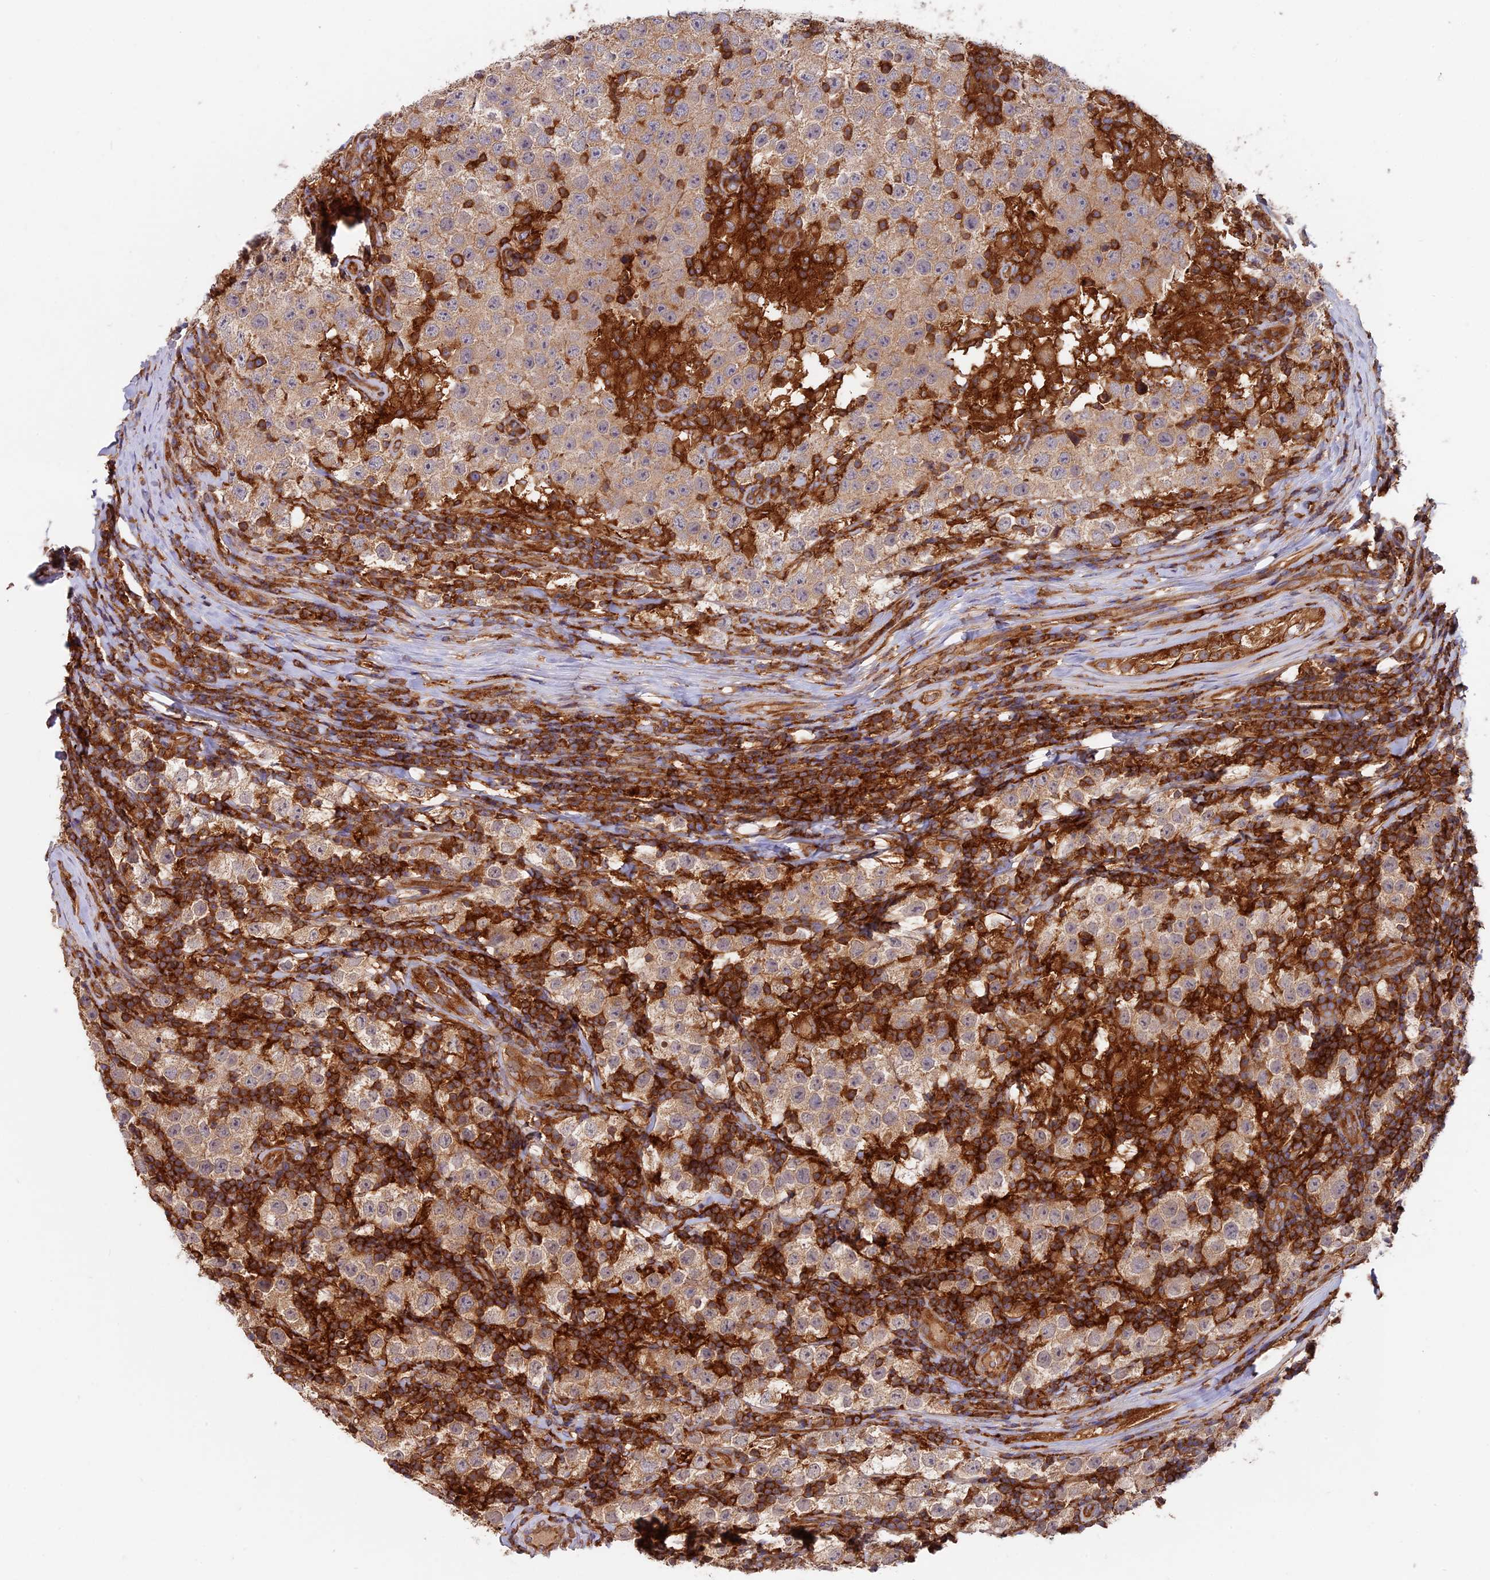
{"staining": {"intensity": "weak", "quantity": ">75%", "location": "cytoplasmic/membranous"}, "tissue": "testis cancer", "cell_type": "Tumor cells", "image_type": "cancer", "snomed": [{"axis": "morphology", "description": "Normal tissue, NOS"}, {"axis": "morphology", "description": "Urothelial carcinoma, High grade"}, {"axis": "morphology", "description": "Seminoma, NOS"}, {"axis": "morphology", "description": "Carcinoma, Embryonal, NOS"}, {"axis": "topography", "description": "Urinary bladder"}, {"axis": "topography", "description": "Testis"}], "caption": "Immunohistochemical staining of testis cancer displays low levels of weak cytoplasmic/membranous positivity in approximately >75% of tumor cells.", "gene": "MYO9B", "patient": {"sex": "male", "age": 41}}